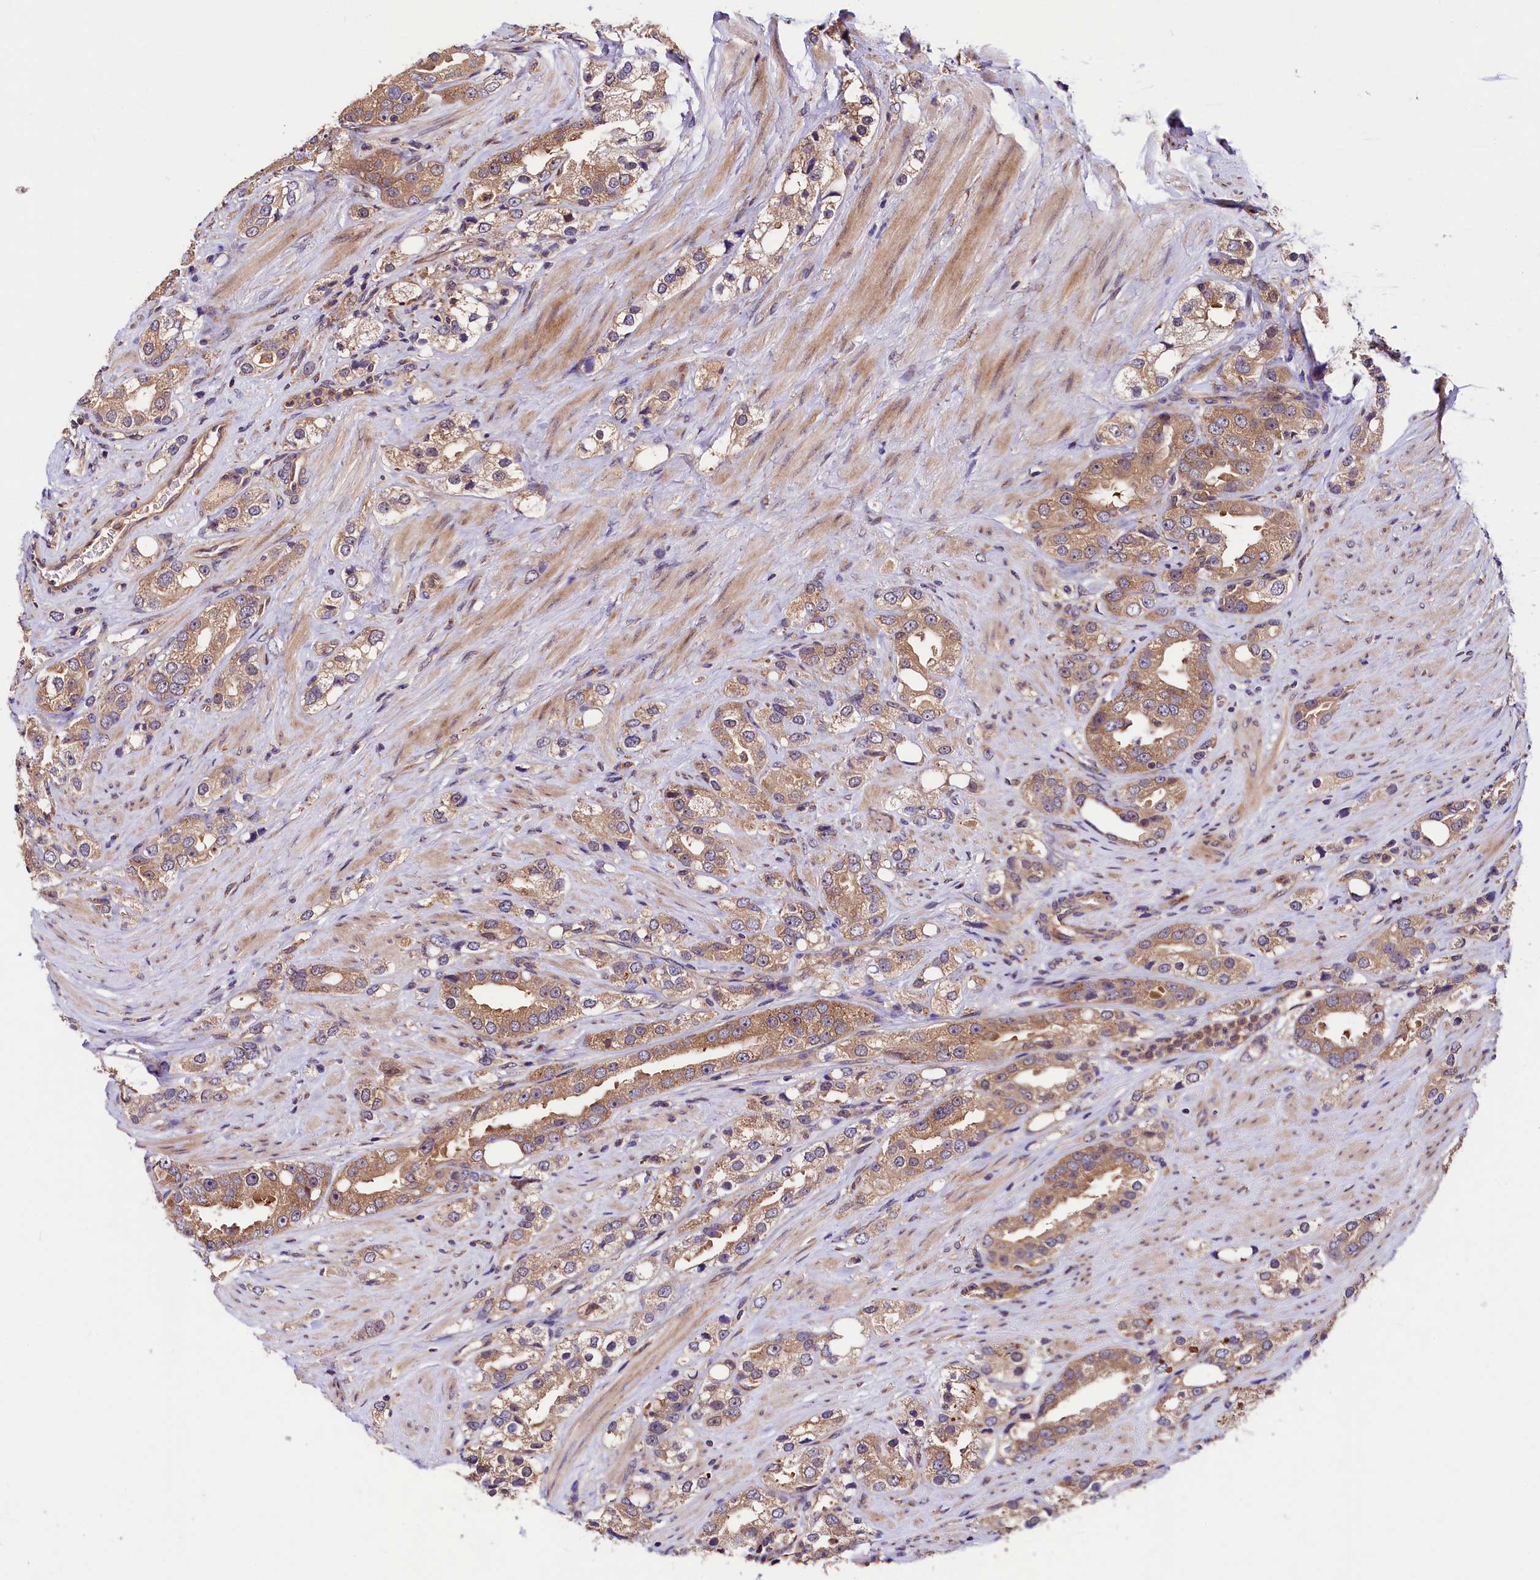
{"staining": {"intensity": "moderate", "quantity": ">75%", "location": "cytoplasmic/membranous"}, "tissue": "prostate cancer", "cell_type": "Tumor cells", "image_type": "cancer", "snomed": [{"axis": "morphology", "description": "Adenocarcinoma, NOS"}, {"axis": "topography", "description": "Prostate"}], "caption": "Moderate cytoplasmic/membranous staining for a protein is seen in about >75% of tumor cells of prostate cancer (adenocarcinoma) using immunohistochemistry.", "gene": "VPS35", "patient": {"sex": "male", "age": 79}}